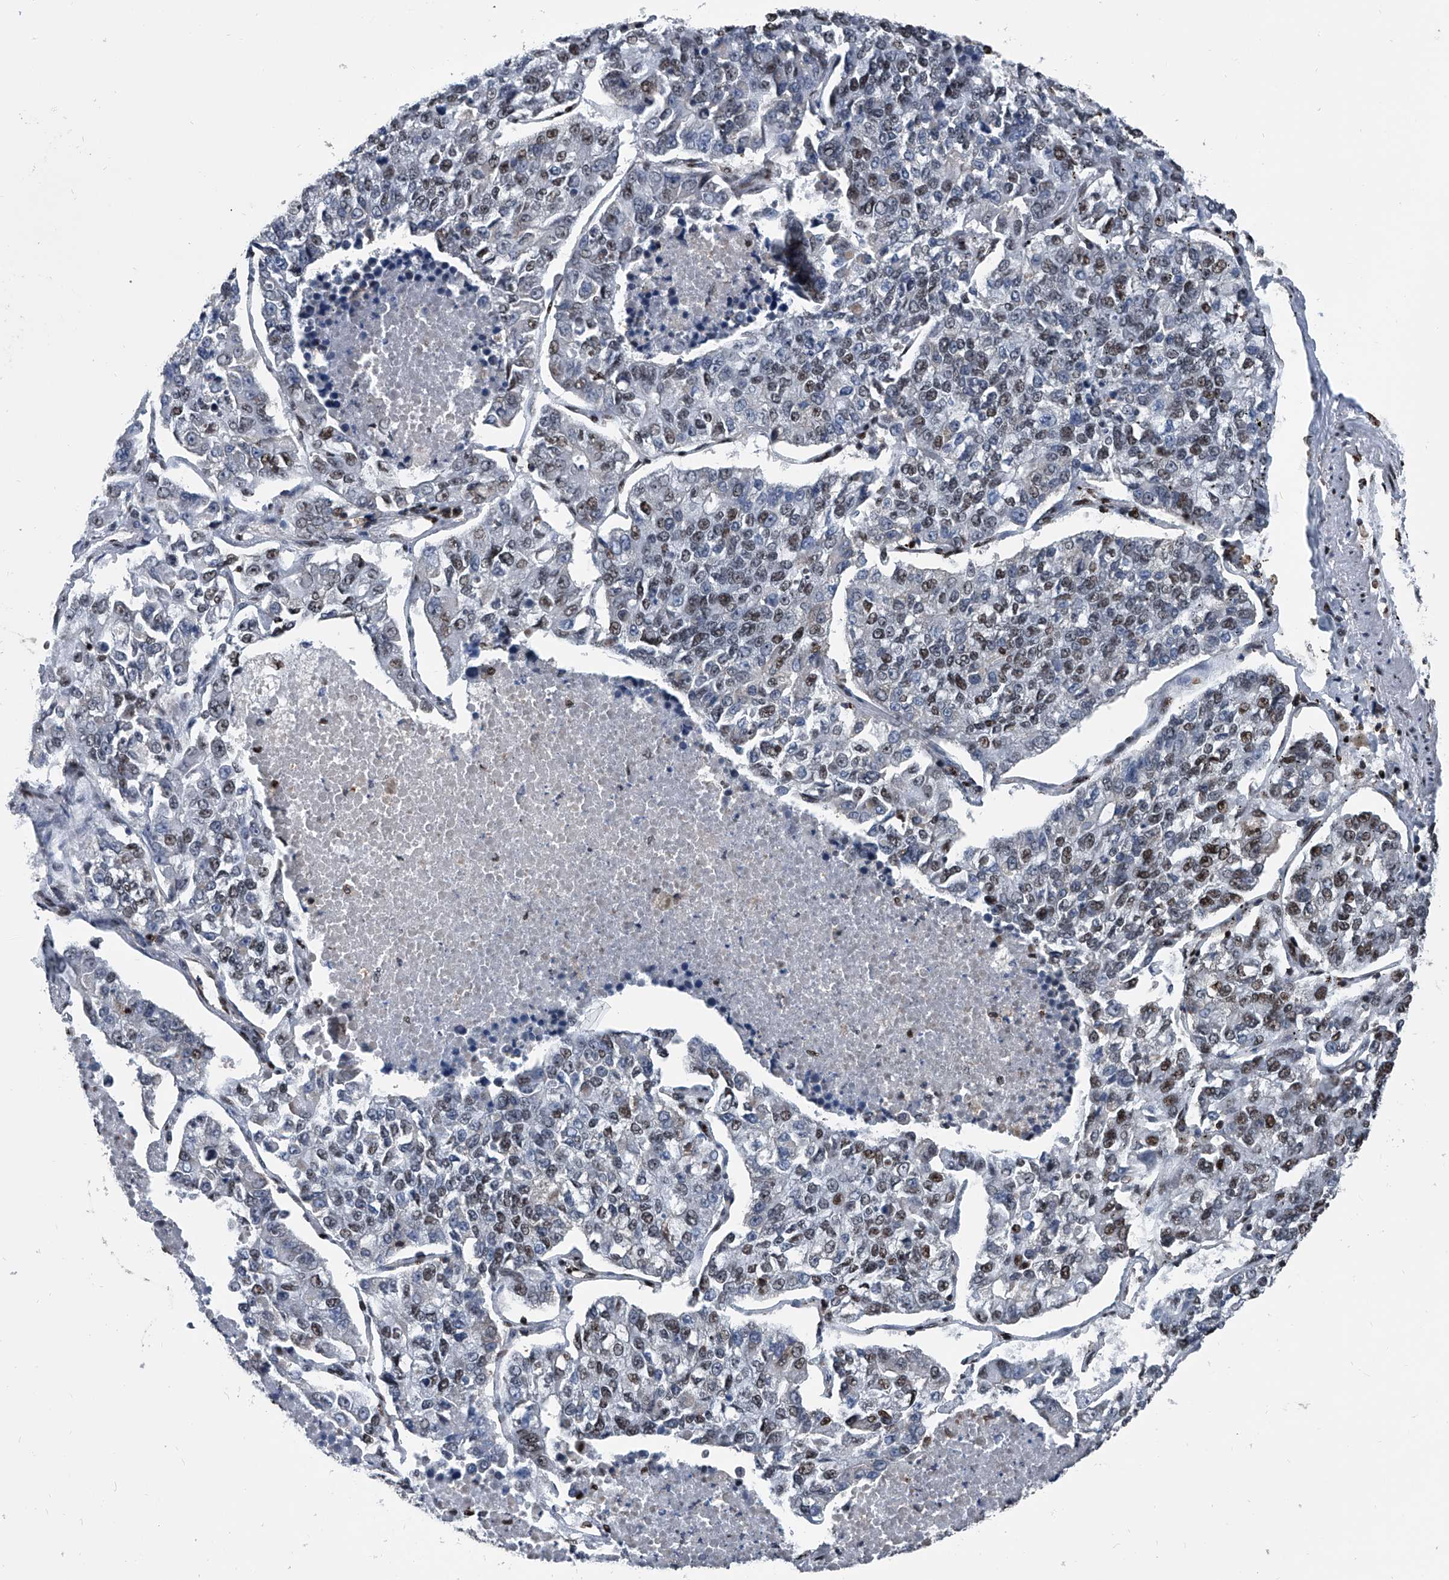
{"staining": {"intensity": "weak", "quantity": "25%-75%", "location": "nuclear"}, "tissue": "lung cancer", "cell_type": "Tumor cells", "image_type": "cancer", "snomed": [{"axis": "morphology", "description": "Adenocarcinoma, NOS"}, {"axis": "topography", "description": "Lung"}], "caption": "High-power microscopy captured an IHC micrograph of lung cancer, revealing weak nuclear positivity in approximately 25%-75% of tumor cells. (Stains: DAB (3,3'-diaminobenzidine) in brown, nuclei in blue, Microscopy: brightfield microscopy at high magnification).", "gene": "FKBP5", "patient": {"sex": "male", "age": 49}}